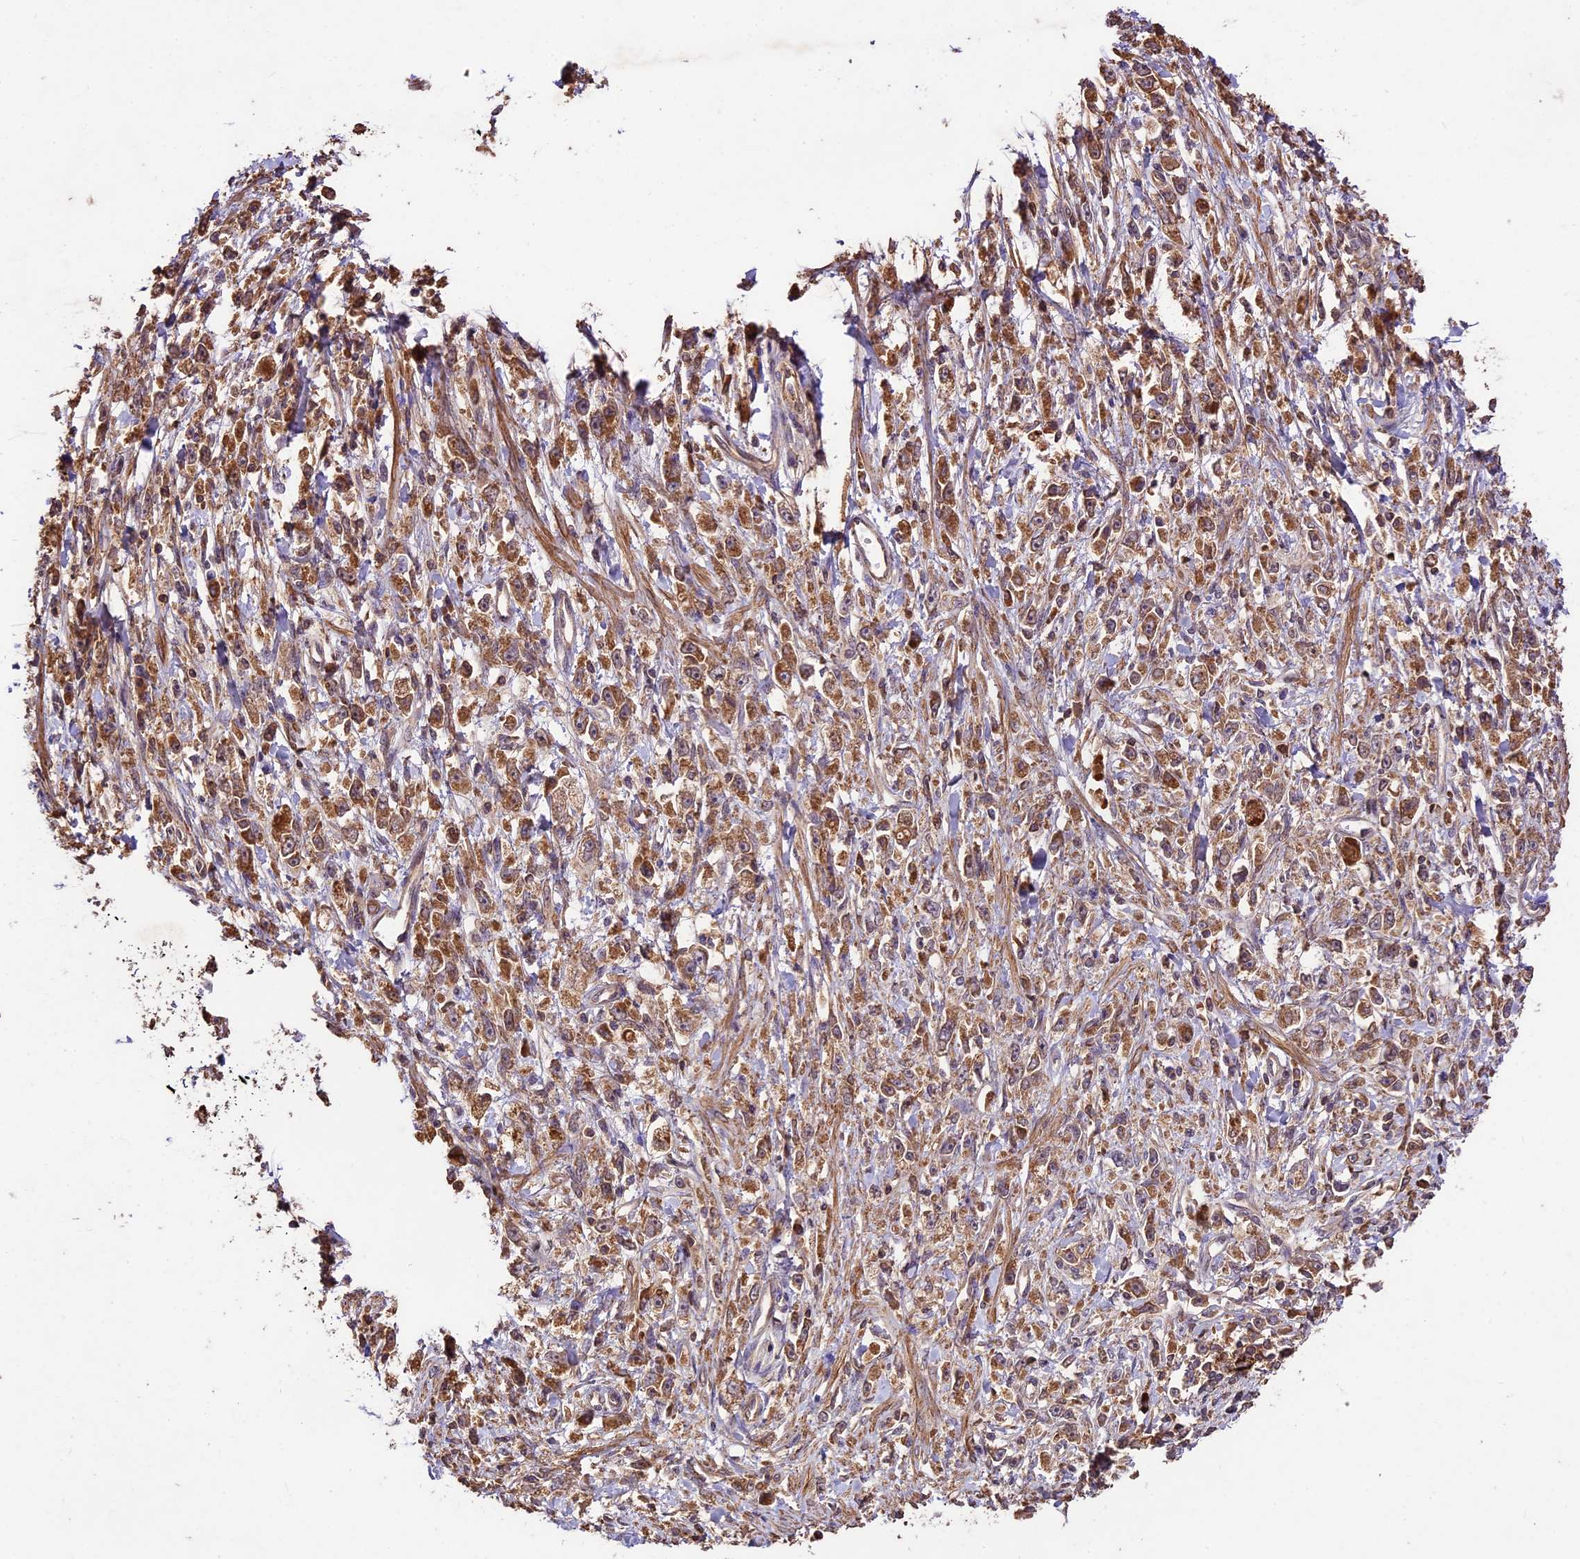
{"staining": {"intensity": "moderate", "quantity": ">75%", "location": "cytoplasmic/membranous"}, "tissue": "stomach cancer", "cell_type": "Tumor cells", "image_type": "cancer", "snomed": [{"axis": "morphology", "description": "Adenocarcinoma, NOS"}, {"axis": "topography", "description": "Stomach"}], "caption": "Stomach cancer stained for a protein exhibits moderate cytoplasmic/membranous positivity in tumor cells.", "gene": "CRLF1", "patient": {"sex": "female", "age": 59}}